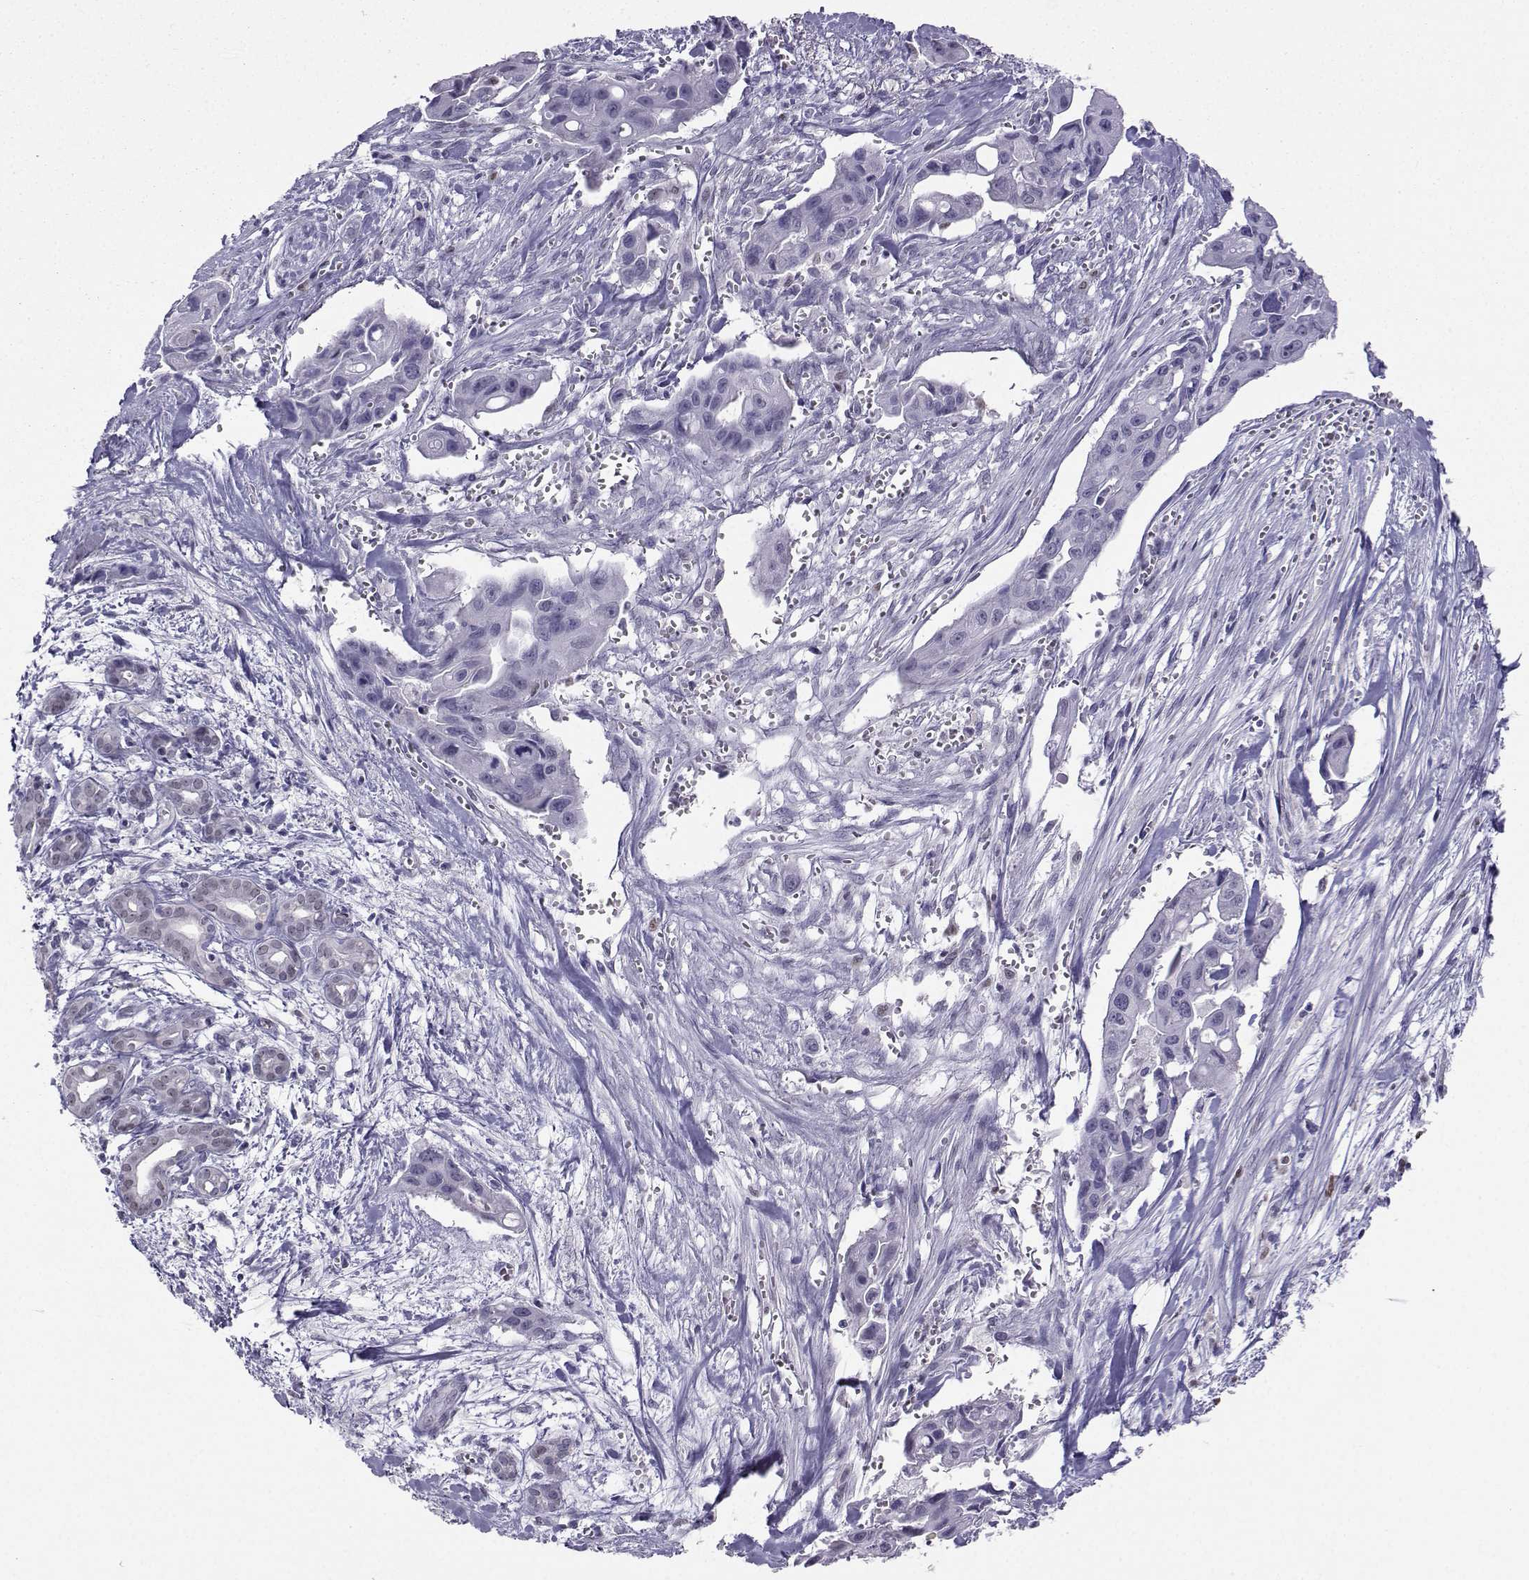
{"staining": {"intensity": "negative", "quantity": "none", "location": "none"}, "tissue": "pancreatic cancer", "cell_type": "Tumor cells", "image_type": "cancer", "snomed": [{"axis": "morphology", "description": "Adenocarcinoma, NOS"}, {"axis": "topography", "description": "Pancreas"}], "caption": "IHC of human adenocarcinoma (pancreatic) shows no staining in tumor cells.", "gene": "TEDC2", "patient": {"sex": "male", "age": 60}}